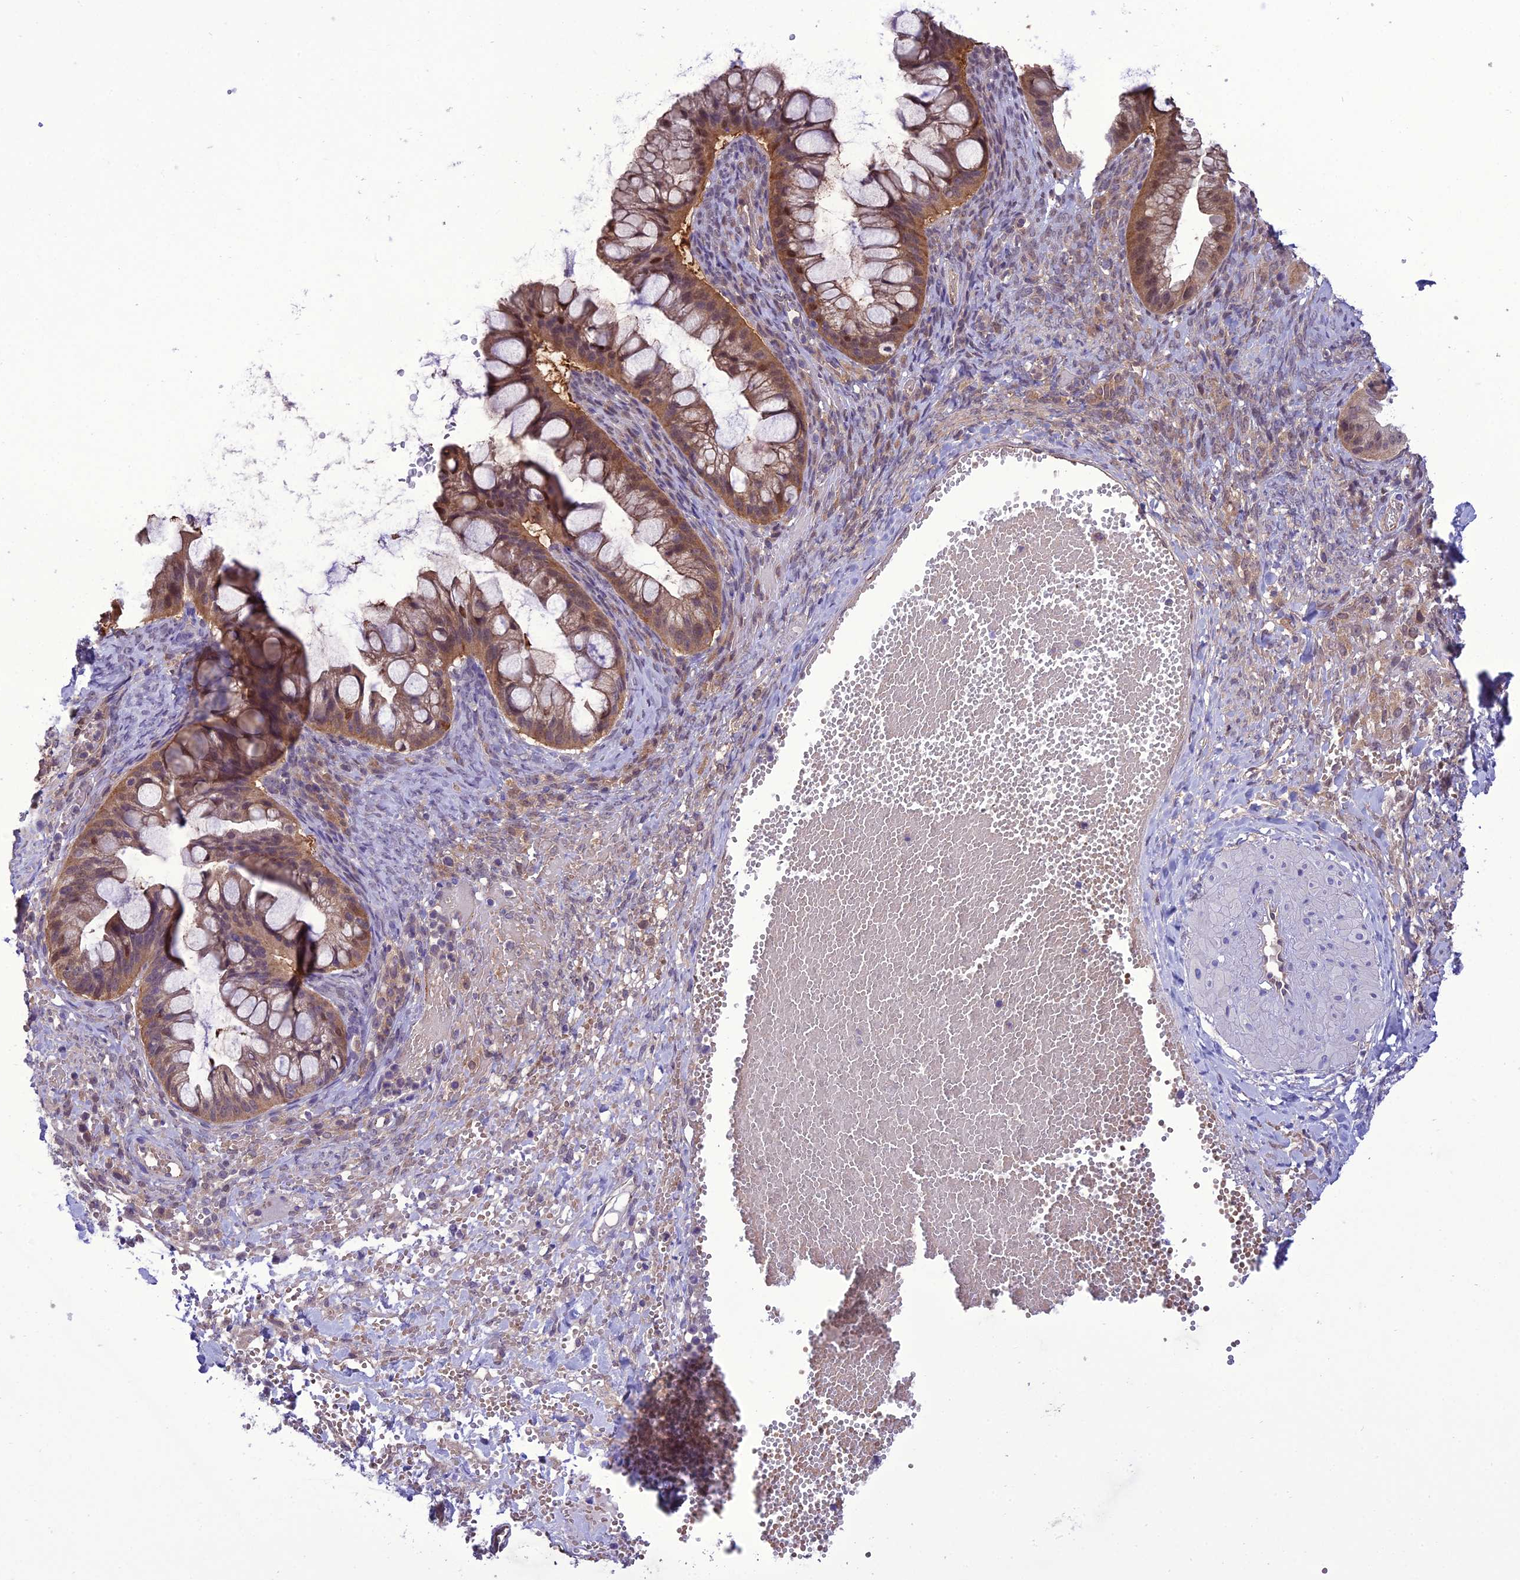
{"staining": {"intensity": "moderate", "quantity": ">75%", "location": "cytoplasmic/membranous,nuclear"}, "tissue": "ovarian cancer", "cell_type": "Tumor cells", "image_type": "cancer", "snomed": [{"axis": "morphology", "description": "Cystadenocarcinoma, mucinous, NOS"}, {"axis": "topography", "description": "Ovary"}], "caption": "Human mucinous cystadenocarcinoma (ovarian) stained with a protein marker displays moderate staining in tumor cells.", "gene": "BORCS6", "patient": {"sex": "female", "age": 73}}